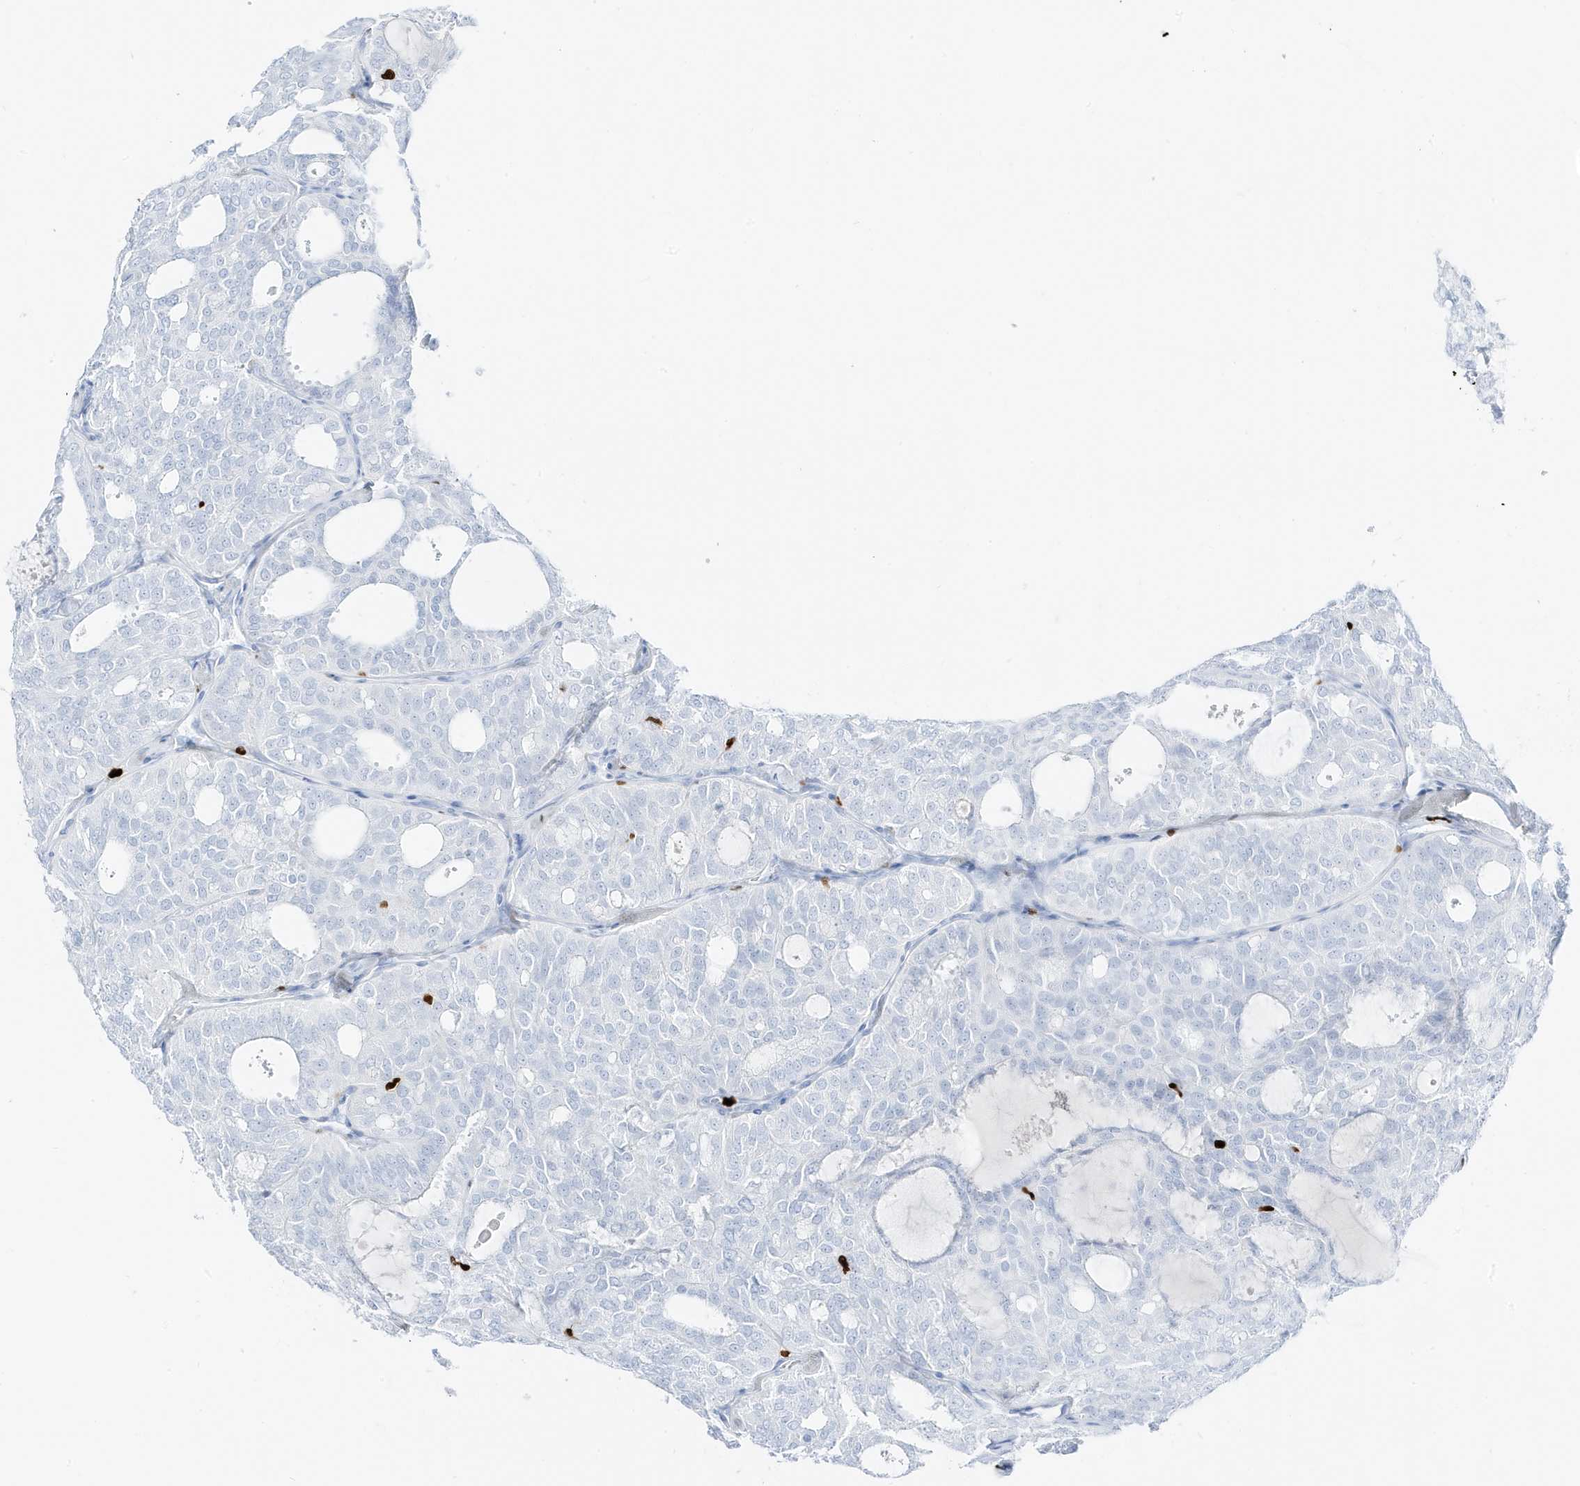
{"staining": {"intensity": "negative", "quantity": "none", "location": "none"}, "tissue": "thyroid cancer", "cell_type": "Tumor cells", "image_type": "cancer", "snomed": [{"axis": "morphology", "description": "Follicular adenoma carcinoma, NOS"}, {"axis": "topography", "description": "Thyroid gland"}], "caption": "IHC of human thyroid cancer demonstrates no staining in tumor cells. (Brightfield microscopy of DAB immunohistochemistry at high magnification).", "gene": "MNDA", "patient": {"sex": "male", "age": 75}}